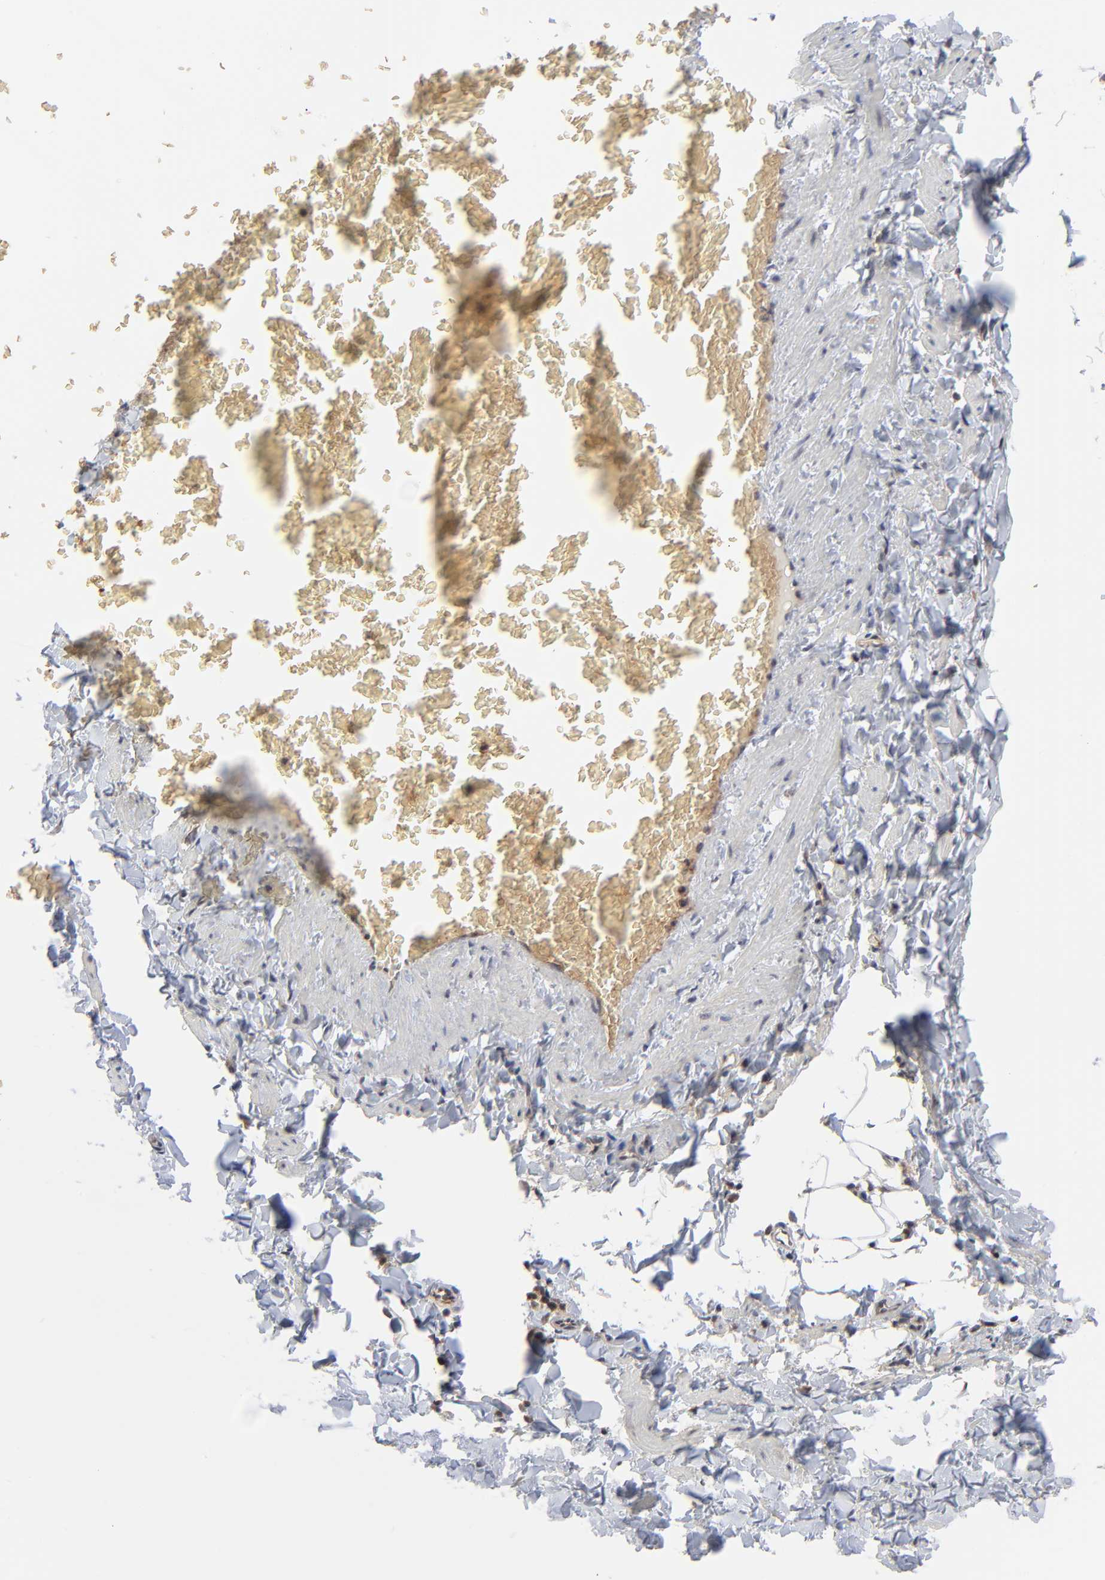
{"staining": {"intensity": "negative", "quantity": "none", "location": "none"}, "tissue": "adipose tissue", "cell_type": "Adipocytes", "image_type": "normal", "snomed": [{"axis": "morphology", "description": "Normal tissue, NOS"}, {"axis": "topography", "description": "Vascular tissue"}], "caption": "Adipose tissue stained for a protein using IHC exhibits no expression adipocytes.", "gene": "CASP10", "patient": {"sex": "male", "age": 41}}